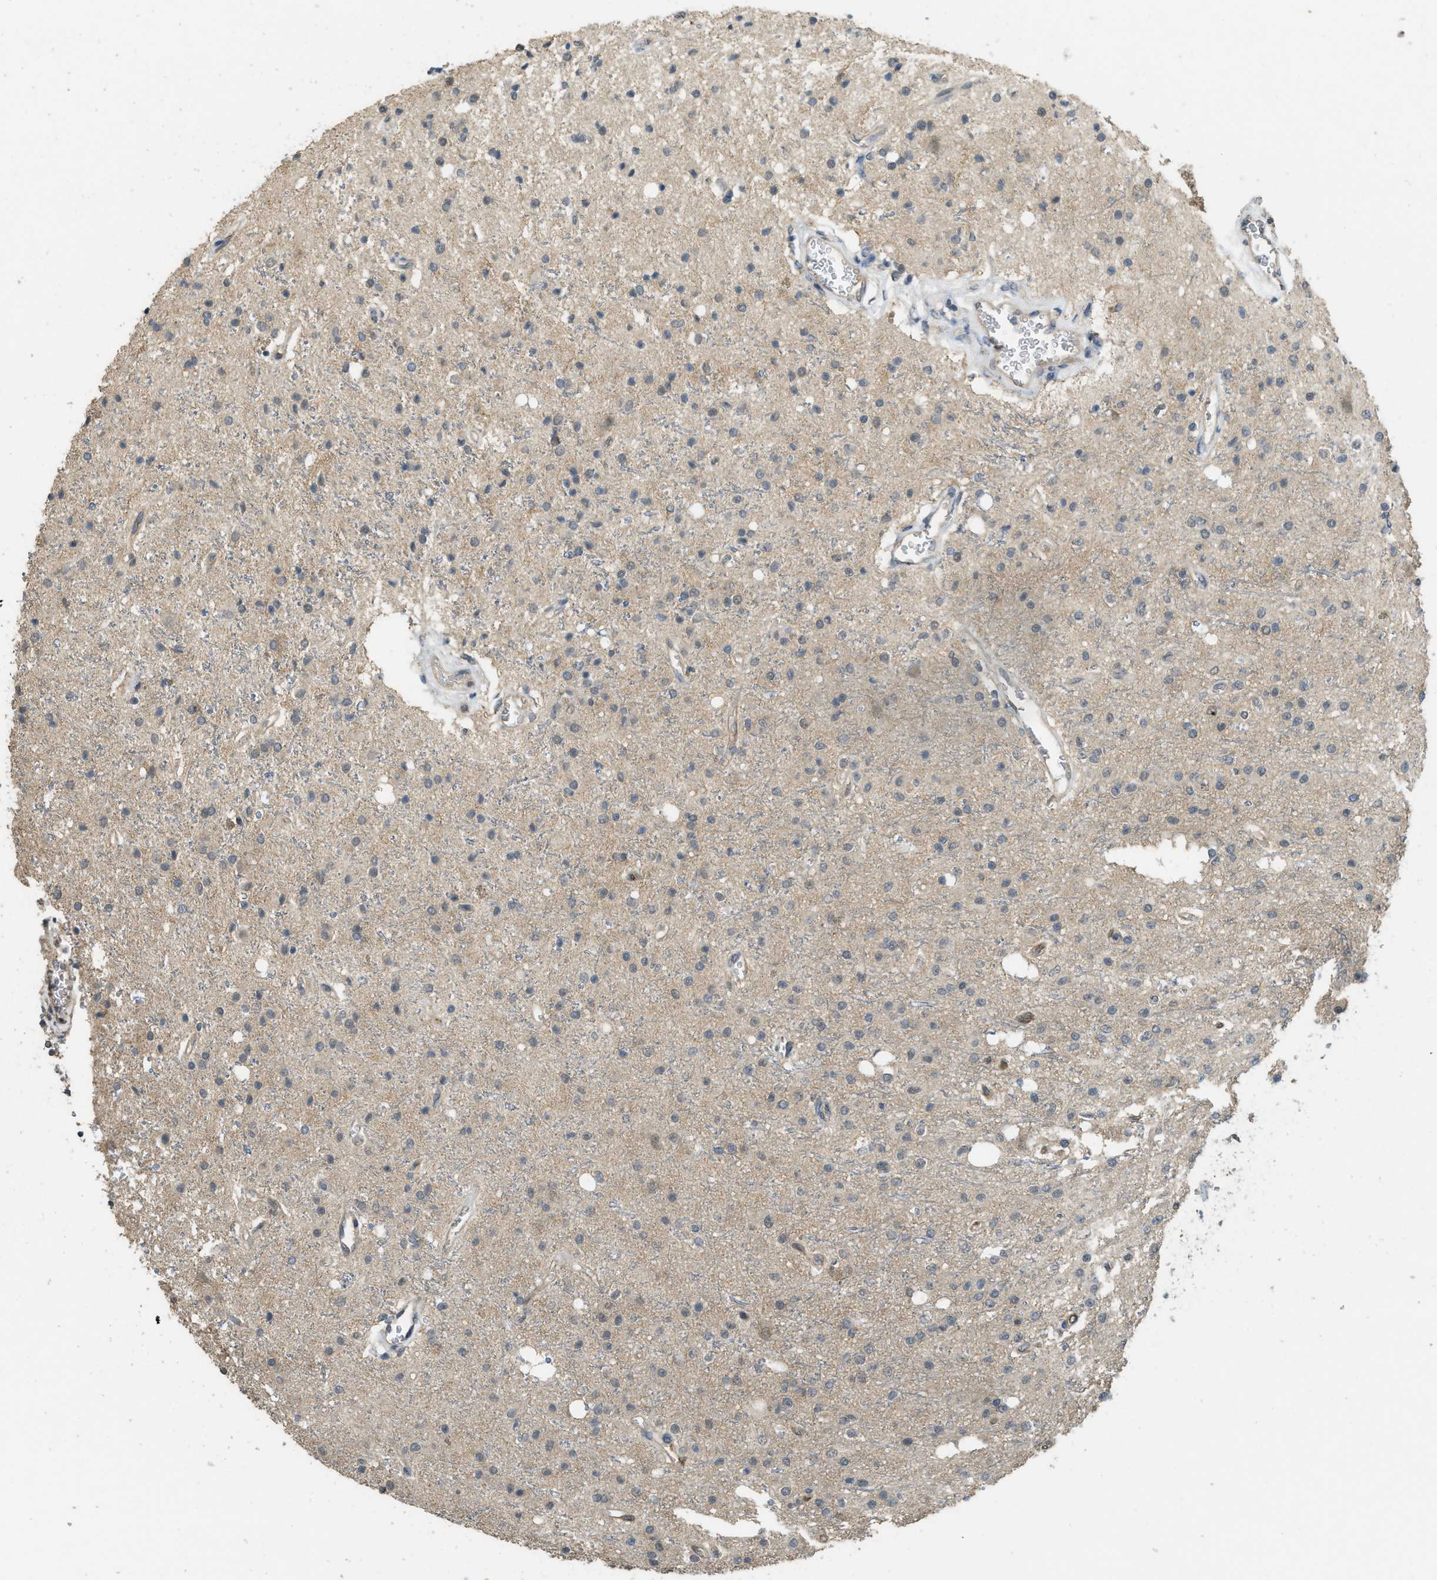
{"staining": {"intensity": "weak", "quantity": "25%-75%", "location": "cytoplasmic/membranous,nuclear"}, "tissue": "glioma", "cell_type": "Tumor cells", "image_type": "cancer", "snomed": [{"axis": "morphology", "description": "Glioma, malignant, High grade"}, {"axis": "topography", "description": "Brain"}], "caption": "Malignant glioma (high-grade) stained for a protein (brown) exhibits weak cytoplasmic/membranous and nuclear positive positivity in about 25%-75% of tumor cells.", "gene": "IGF2BP2", "patient": {"sex": "male", "age": 47}}